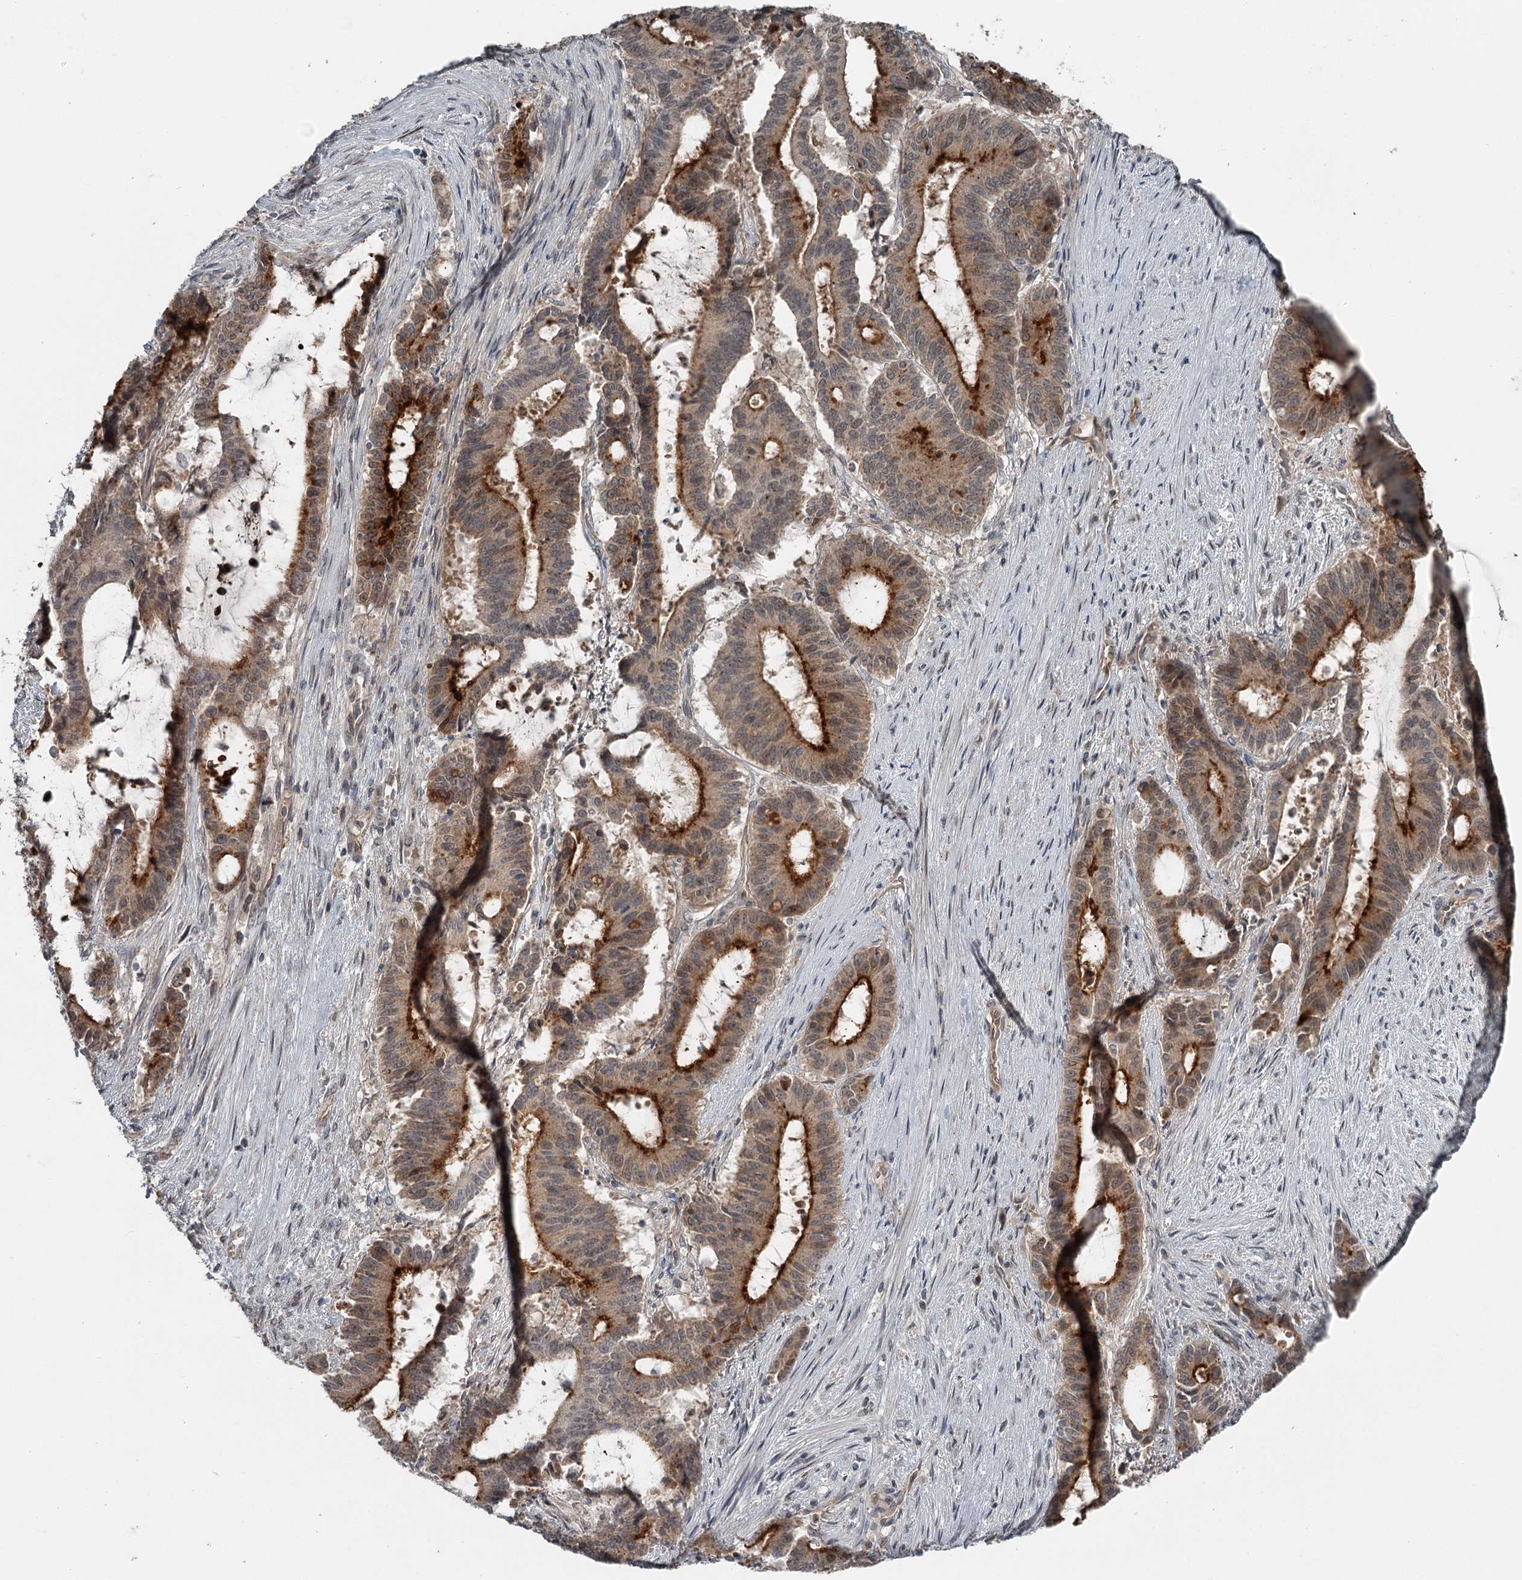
{"staining": {"intensity": "strong", "quantity": "25%-75%", "location": "cytoplasmic/membranous"}, "tissue": "liver cancer", "cell_type": "Tumor cells", "image_type": "cancer", "snomed": [{"axis": "morphology", "description": "Normal tissue, NOS"}, {"axis": "morphology", "description": "Cholangiocarcinoma"}, {"axis": "topography", "description": "Liver"}, {"axis": "topography", "description": "Peripheral nerve tissue"}], "caption": "Protein staining by immunohistochemistry demonstrates strong cytoplasmic/membranous staining in about 25%-75% of tumor cells in liver cholangiocarcinoma. Nuclei are stained in blue.", "gene": "SLC39A8", "patient": {"sex": "female", "age": 73}}